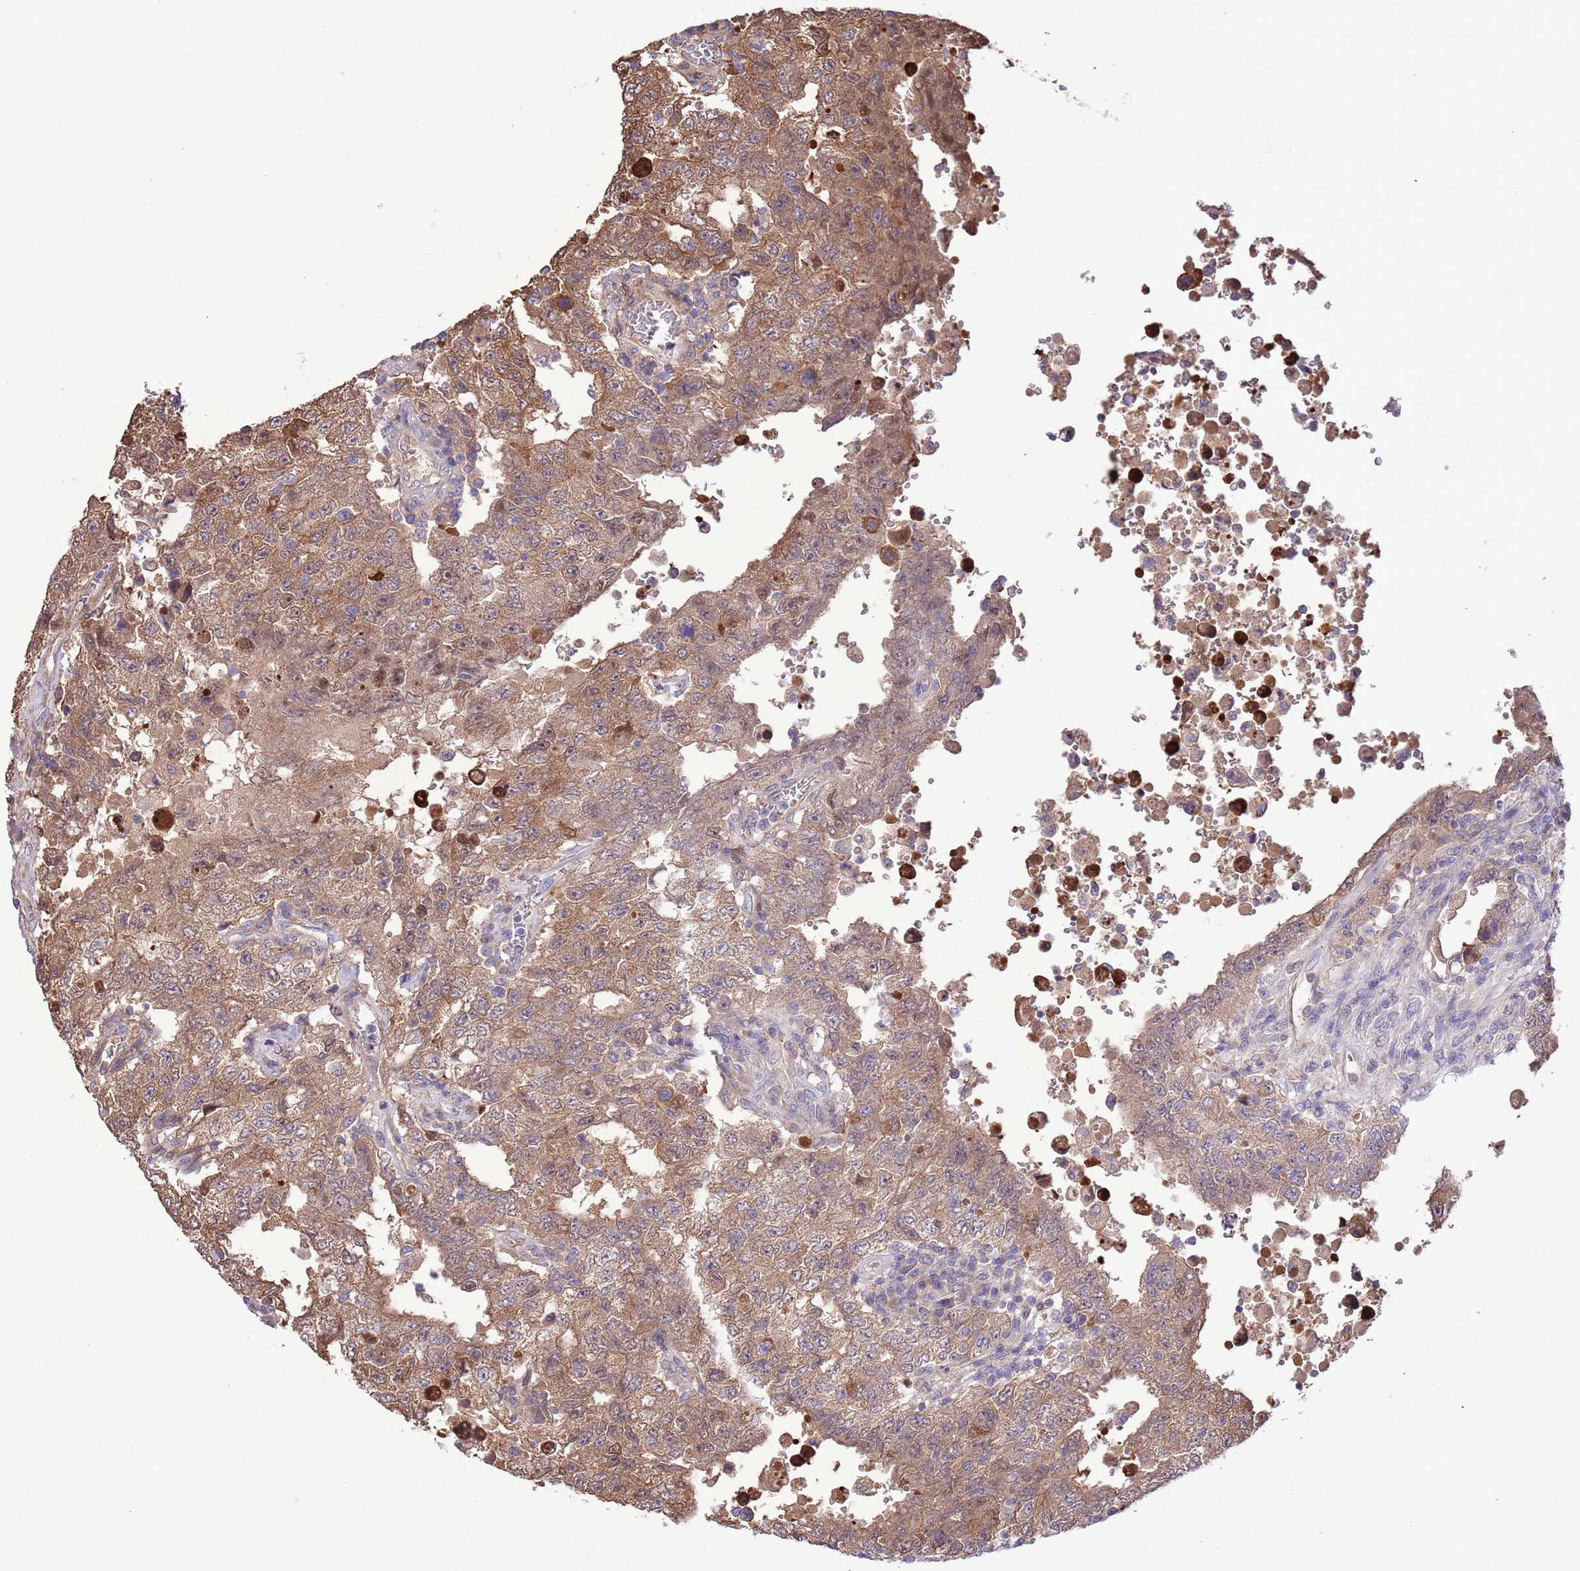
{"staining": {"intensity": "moderate", "quantity": ">75%", "location": "cytoplasmic/membranous"}, "tissue": "testis cancer", "cell_type": "Tumor cells", "image_type": "cancer", "snomed": [{"axis": "morphology", "description": "Carcinoma, Embryonal, NOS"}, {"axis": "topography", "description": "Testis"}], "caption": "Testis embryonal carcinoma tissue shows moderate cytoplasmic/membranous positivity in about >75% of tumor cells", "gene": "PRR32", "patient": {"sex": "male", "age": 26}}